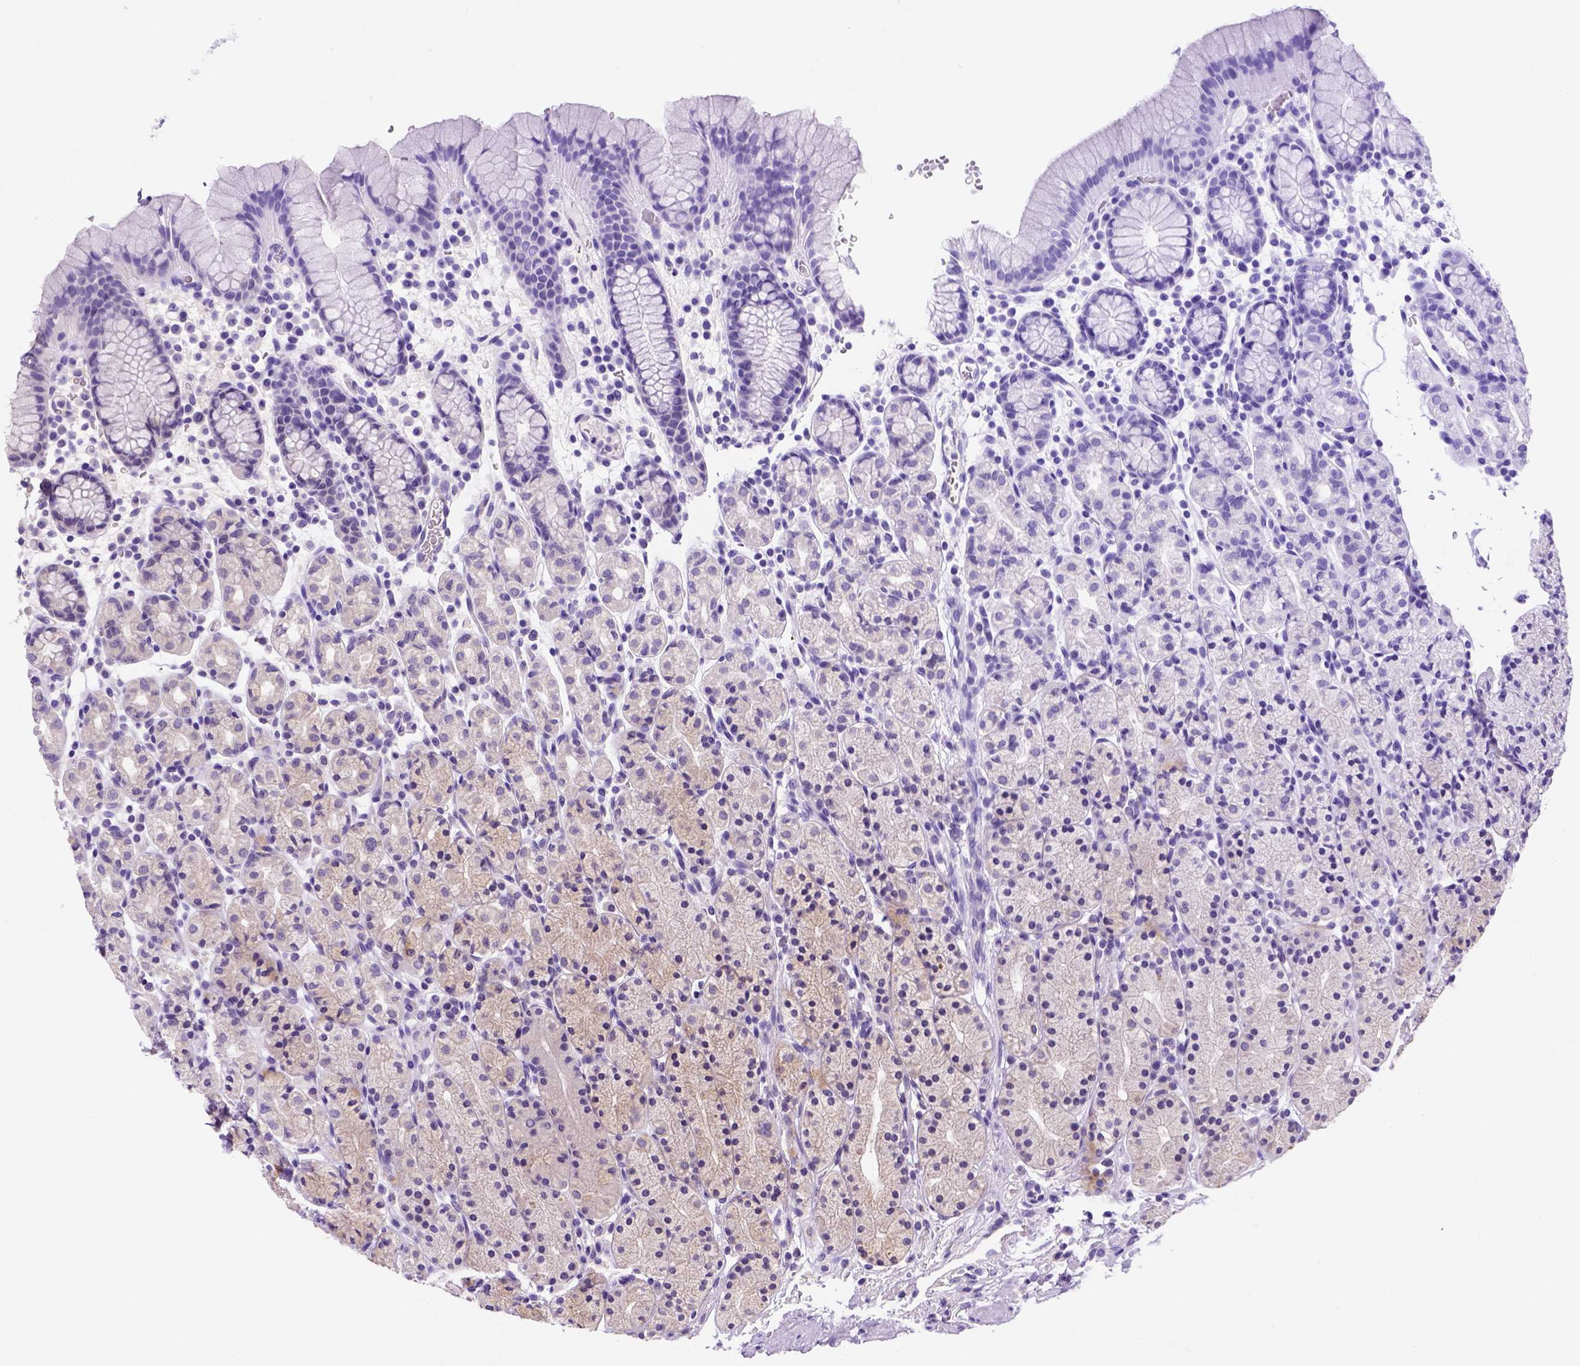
{"staining": {"intensity": "weak", "quantity": "<25%", "location": "cytoplasmic/membranous"}, "tissue": "stomach", "cell_type": "Glandular cells", "image_type": "normal", "snomed": [{"axis": "morphology", "description": "Normal tissue, NOS"}, {"axis": "topography", "description": "Stomach, upper"}, {"axis": "topography", "description": "Stomach"}], "caption": "A micrograph of stomach stained for a protein displays no brown staining in glandular cells.", "gene": "FAM81B", "patient": {"sex": "male", "age": 62}}